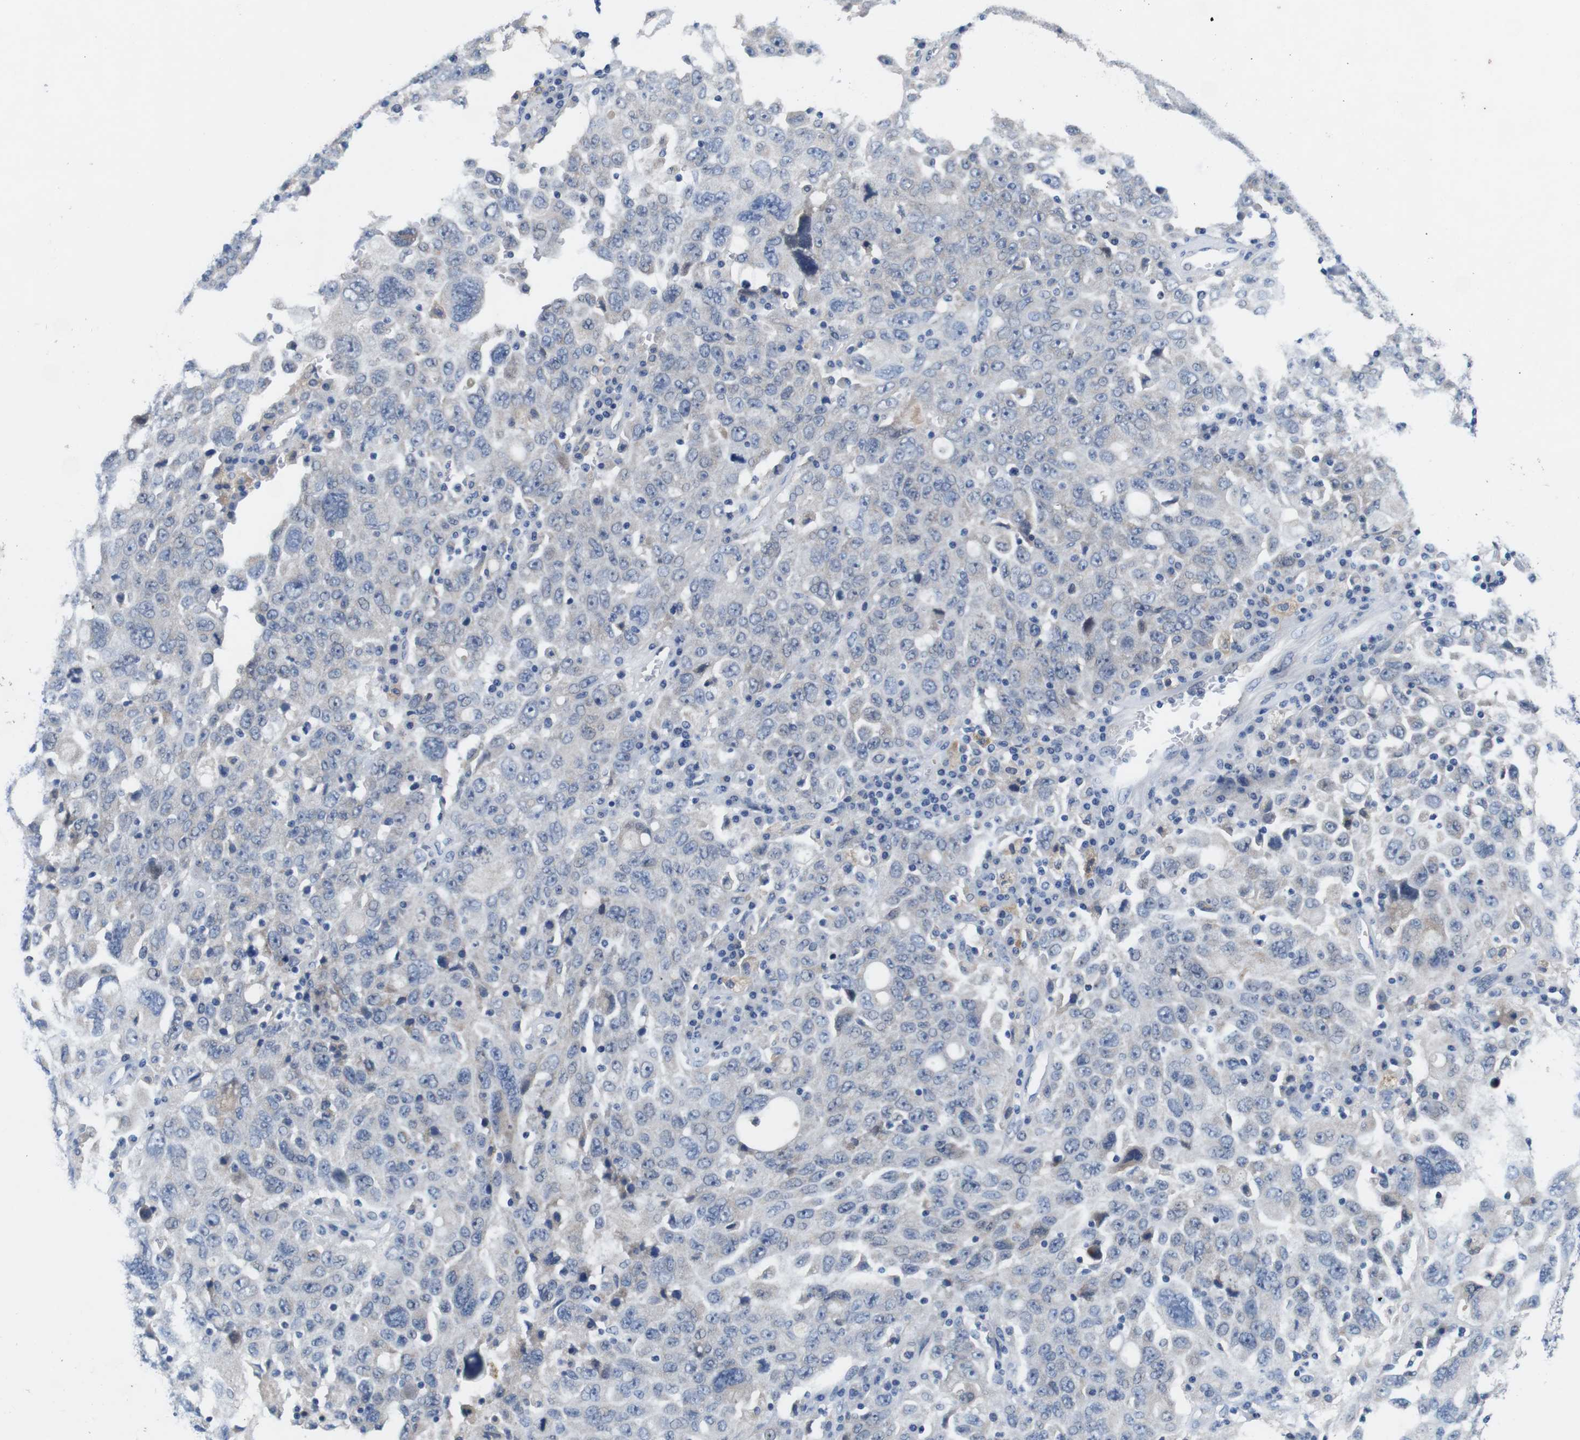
{"staining": {"intensity": "weak", "quantity": "<25%", "location": "cytoplasmic/membranous"}, "tissue": "ovarian cancer", "cell_type": "Tumor cells", "image_type": "cancer", "snomed": [{"axis": "morphology", "description": "Carcinoma, endometroid"}, {"axis": "topography", "description": "Ovary"}], "caption": "IHC micrograph of human ovarian cancer (endometroid carcinoma) stained for a protein (brown), which demonstrates no positivity in tumor cells.", "gene": "C1RL", "patient": {"sex": "female", "age": 62}}